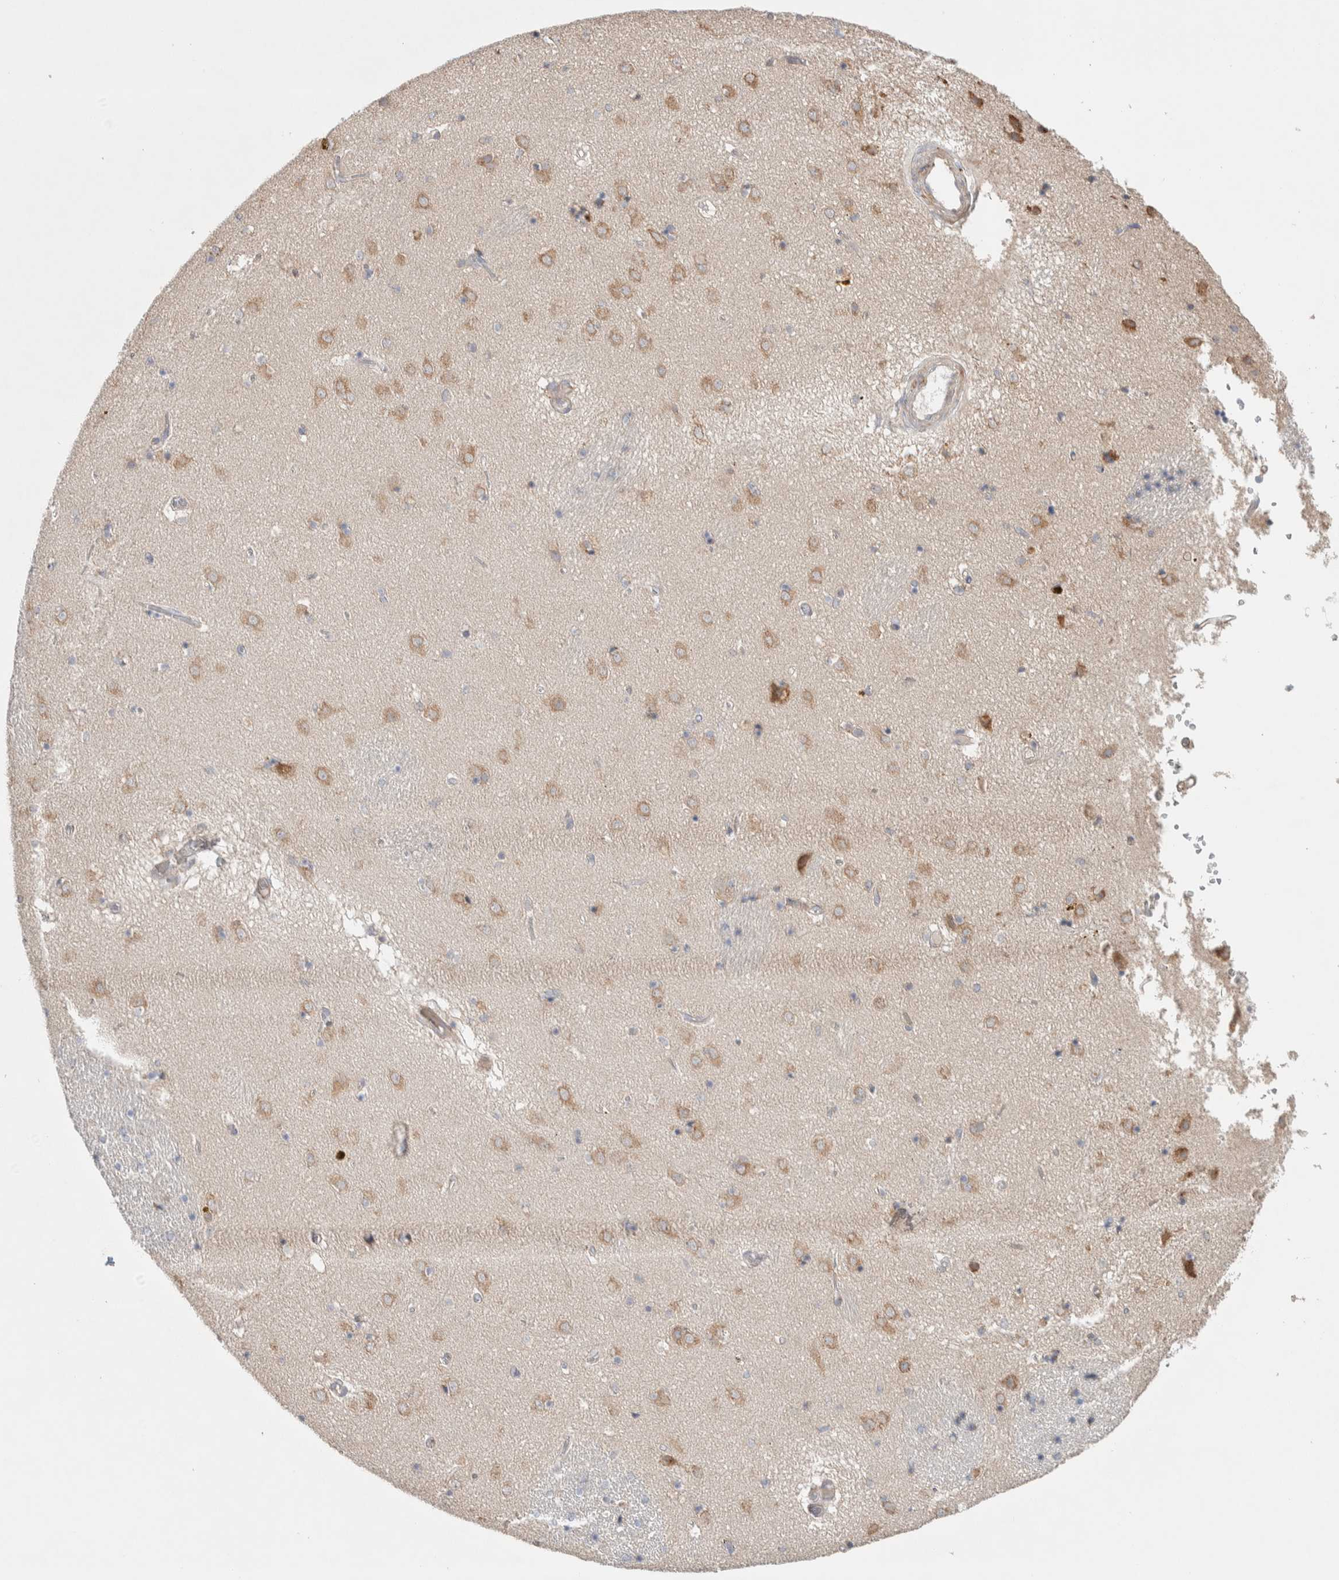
{"staining": {"intensity": "weak", "quantity": "<25%", "location": "cytoplasmic/membranous"}, "tissue": "caudate", "cell_type": "Glial cells", "image_type": "normal", "snomed": [{"axis": "morphology", "description": "Normal tissue, NOS"}, {"axis": "topography", "description": "Lateral ventricle wall"}], "caption": "High power microscopy photomicrograph of an IHC image of benign caudate, revealing no significant staining in glial cells.", "gene": "ADCY8", "patient": {"sex": "male", "age": 70}}